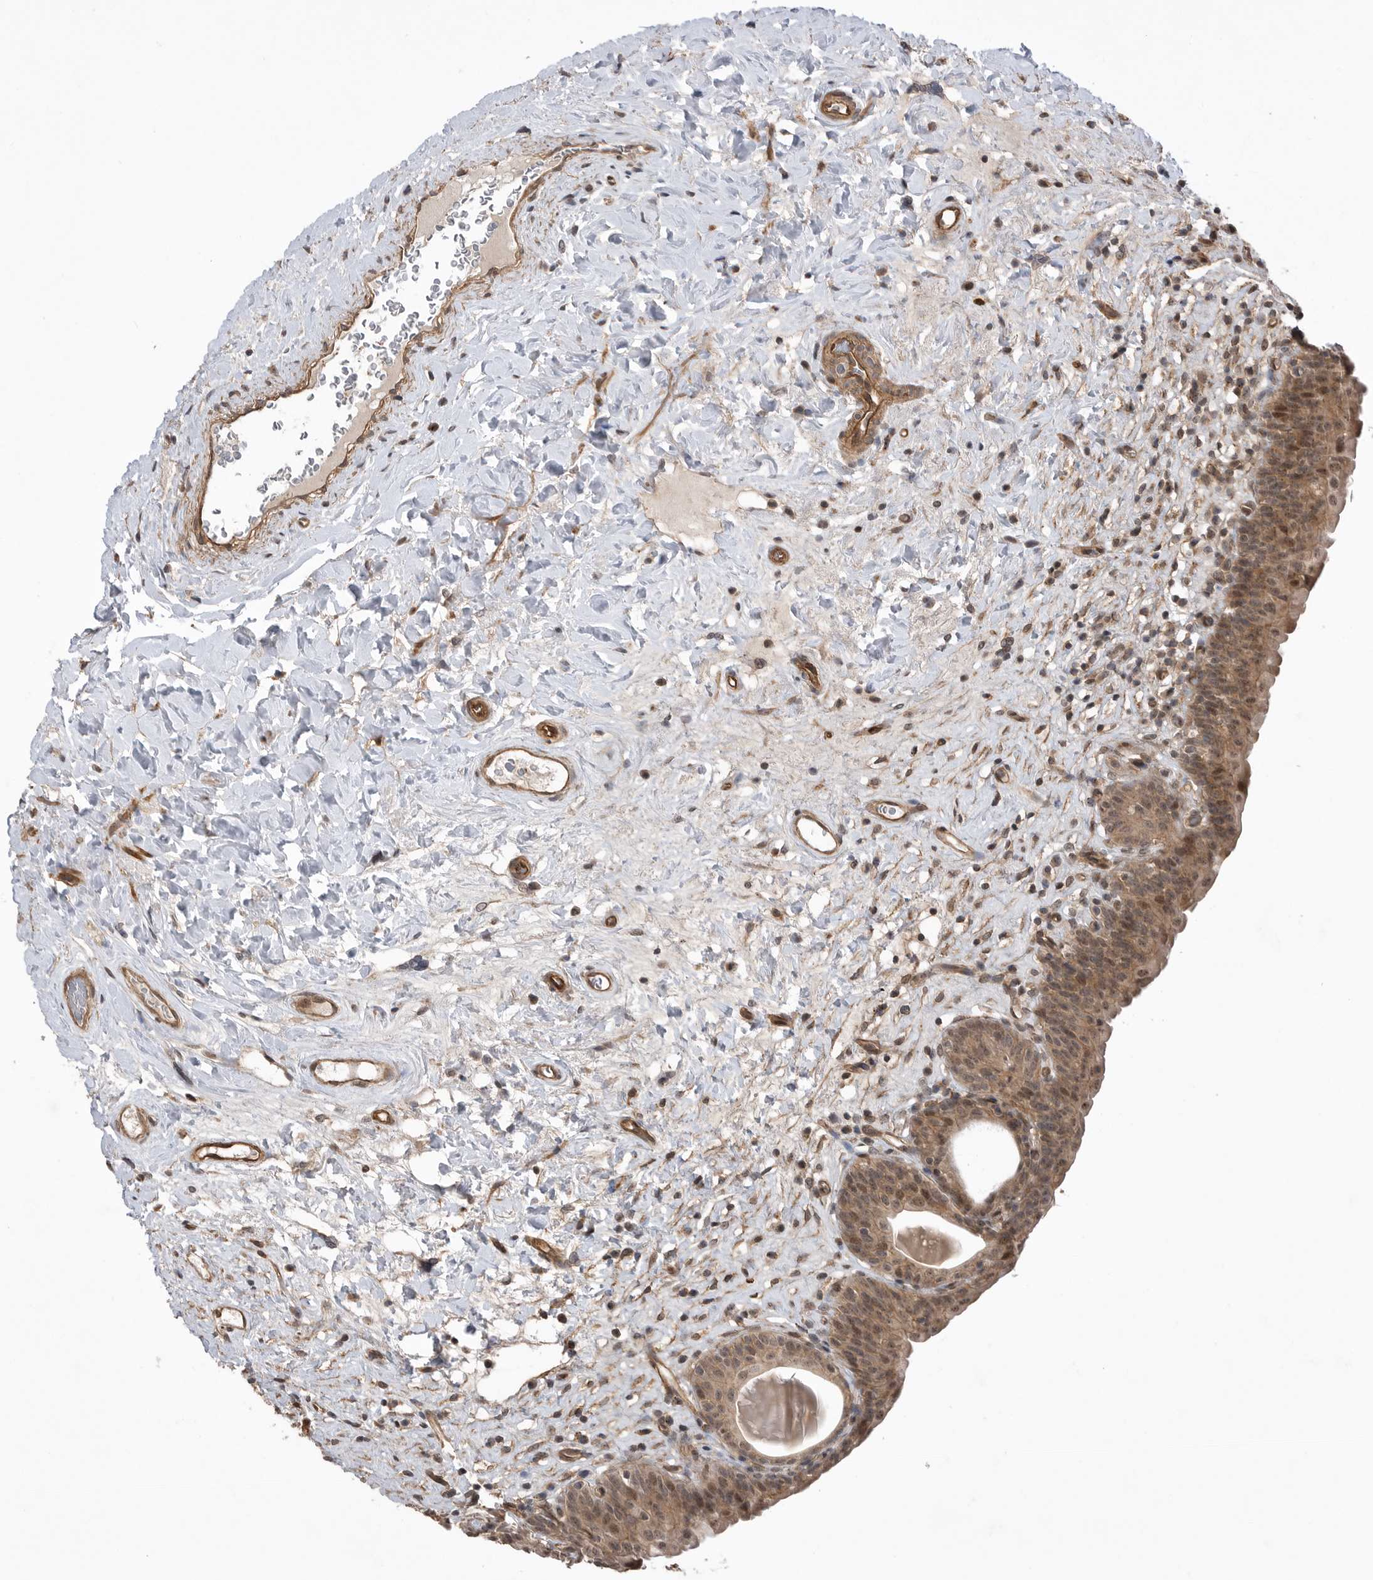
{"staining": {"intensity": "moderate", "quantity": ">75%", "location": "cytoplasmic/membranous,nuclear"}, "tissue": "urinary bladder", "cell_type": "Urothelial cells", "image_type": "normal", "snomed": [{"axis": "morphology", "description": "Normal tissue, NOS"}, {"axis": "topography", "description": "Urinary bladder"}], "caption": "Immunohistochemistry (IHC) micrograph of benign human urinary bladder stained for a protein (brown), which exhibits medium levels of moderate cytoplasmic/membranous,nuclear staining in approximately >75% of urothelial cells.", "gene": "PEAK1", "patient": {"sex": "male", "age": 83}}